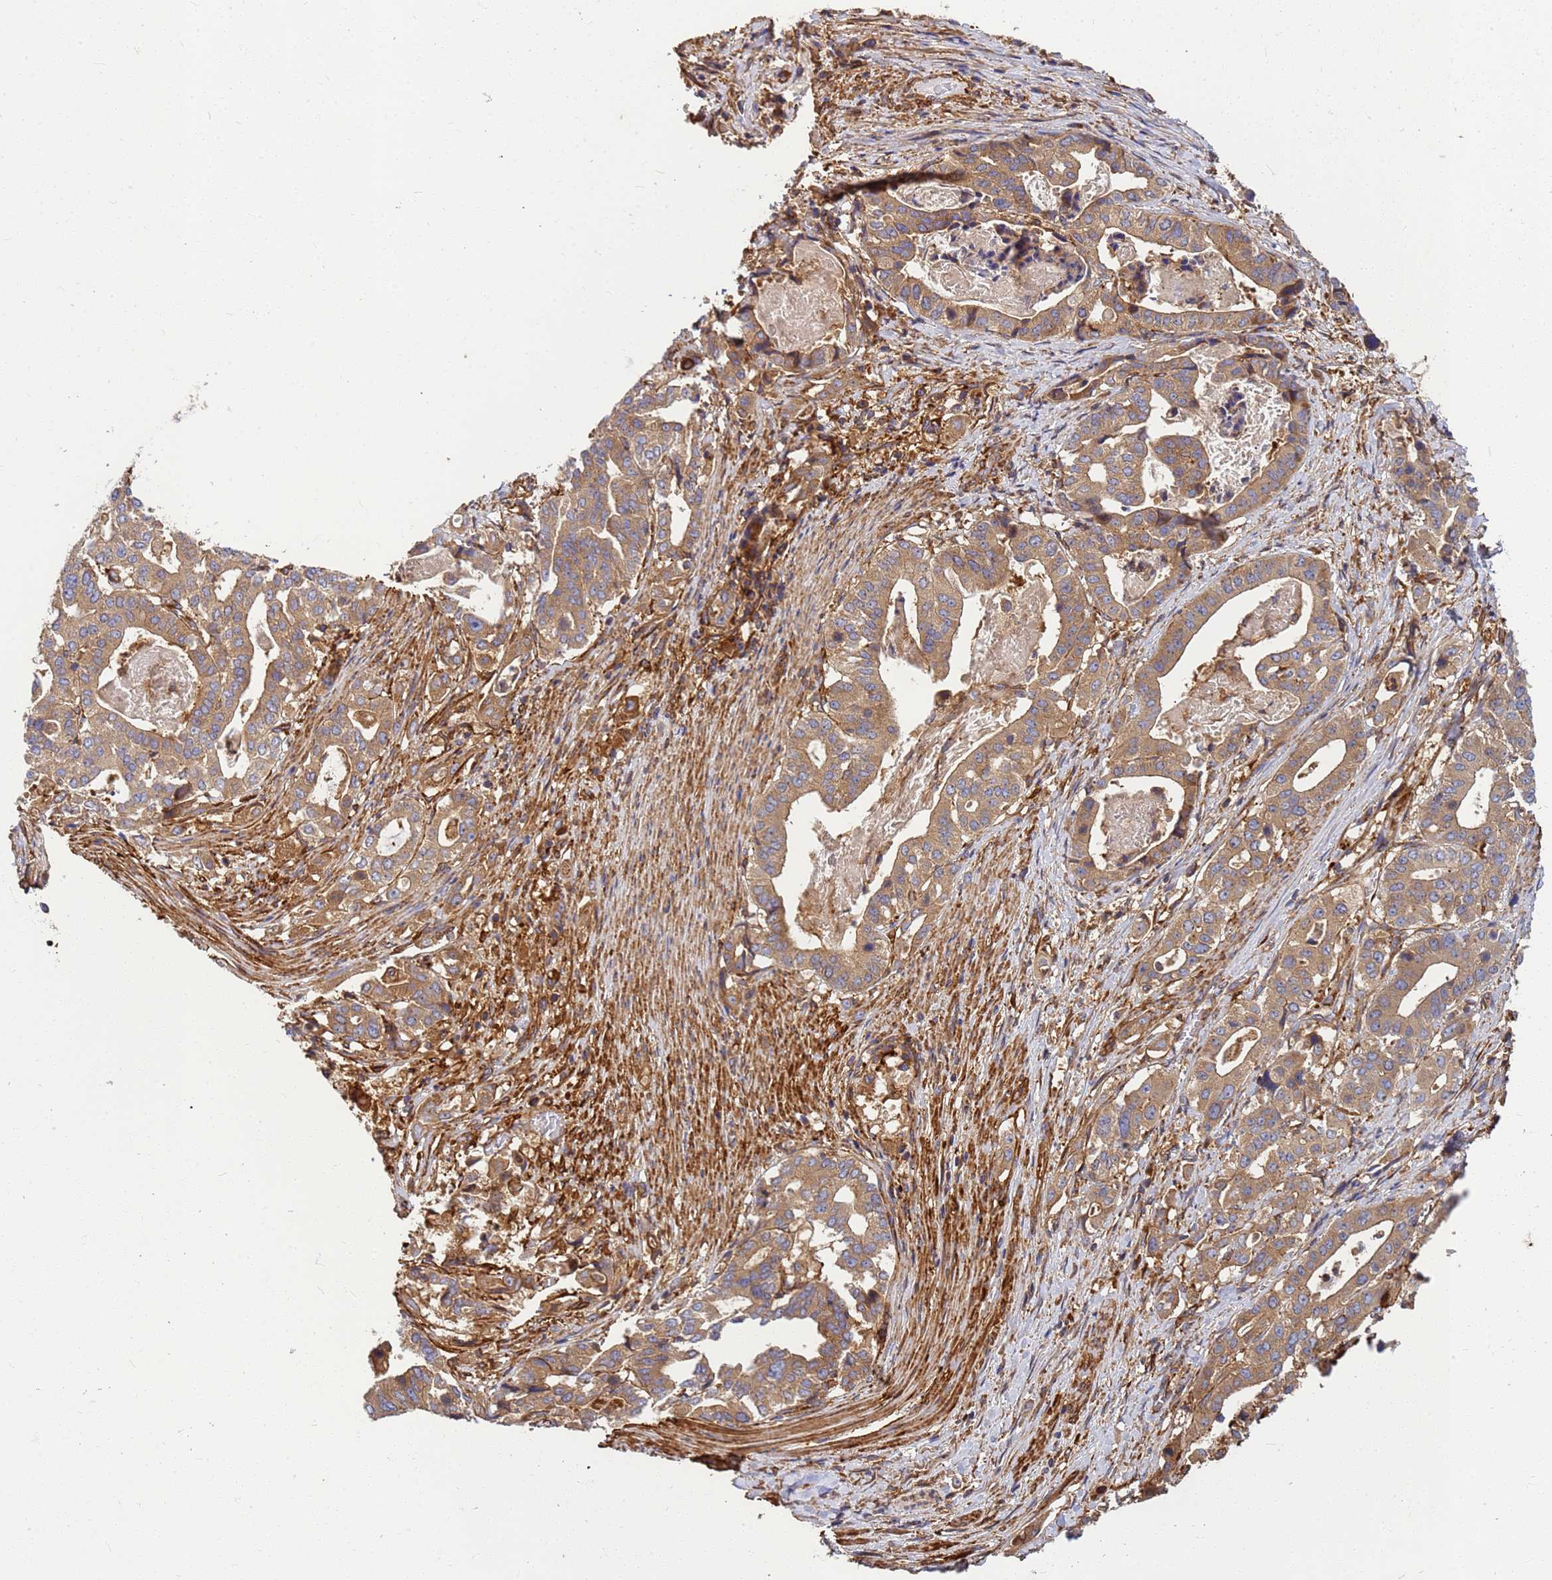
{"staining": {"intensity": "moderate", "quantity": ">75%", "location": "cytoplasmic/membranous"}, "tissue": "stomach cancer", "cell_type": "Tumor cells", "image_type": "cancer", "snomed": [{"axis": "morphology", "description": "Adenocarcinoma, NOS"}, {"axis": "topography", "description": "Stomach"}], "caption": "Immunohistochemistry of stomach adenocarcinoma shows medium levels of moderate cytoplasmic/membranous positivity in about >75% of tumor cells. (DAB (3,3'-diaminobenzidine) IHC, brown staining for protein, blue staining for nuclei).", "gene": "C2CD5", "patient": {"sex": "male", "age": 48}}